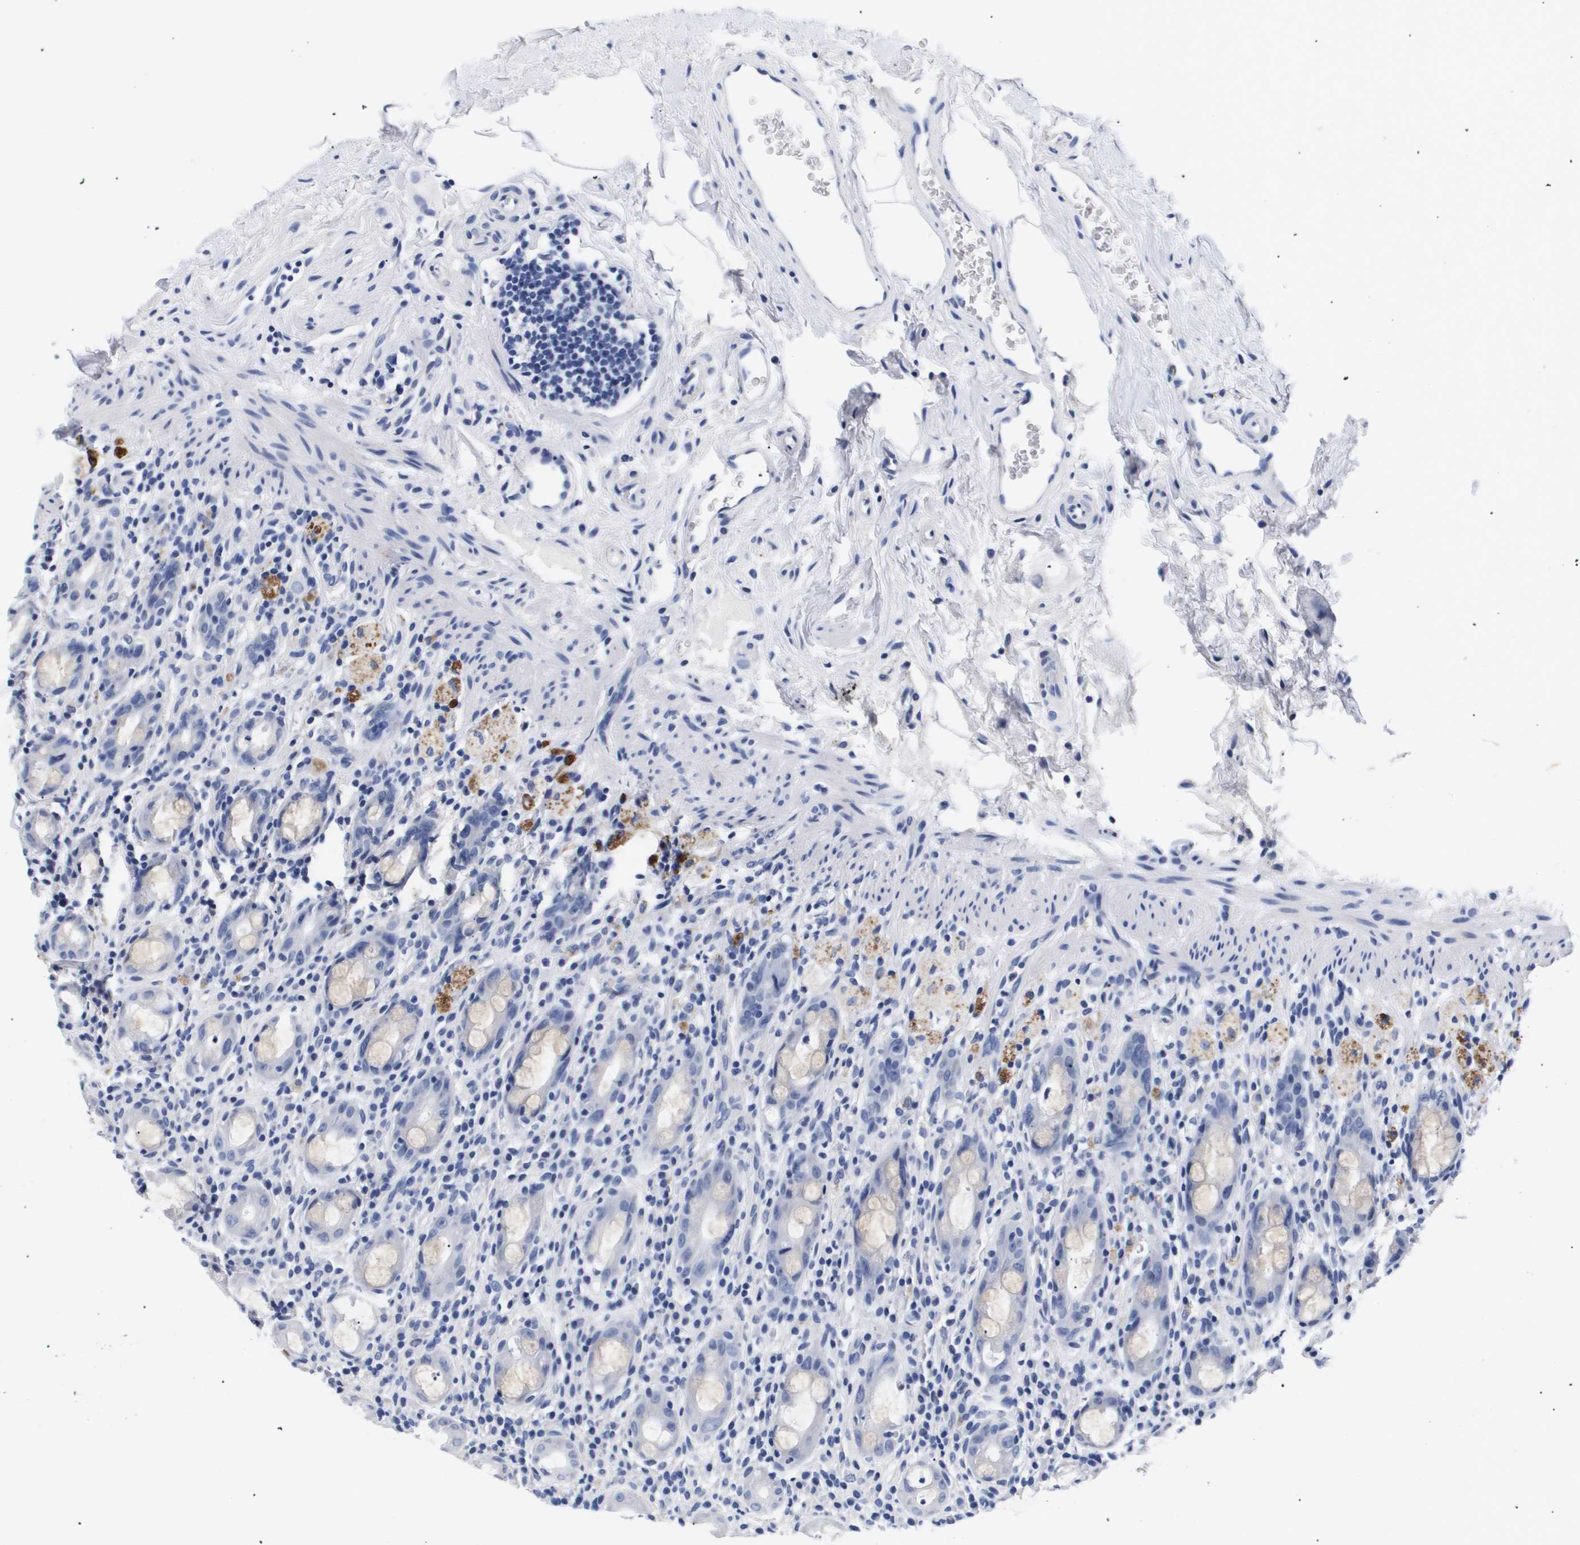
{"staining": {"intensity": "negative", "quantity": "none", "location": "none"}, "tissue": "rectum", "cell_type": "Glandular cells", "image_type": "normal", "snomed": [{"axis": "morphology", "description": "Normal tissue, NOS"}, {"axis": "topography", "description": "Rectum"}], "caption": "Glandular cells are negative for protein expression in normal human rectum. The staining was performed using DAB to visualize the protein expression in brown, while the nuclei were stained in blue with hematoxylin (Magnification: 20x).", "gene": "ATP6V0A4", "patient": {"sex": "male", "age": 44}}